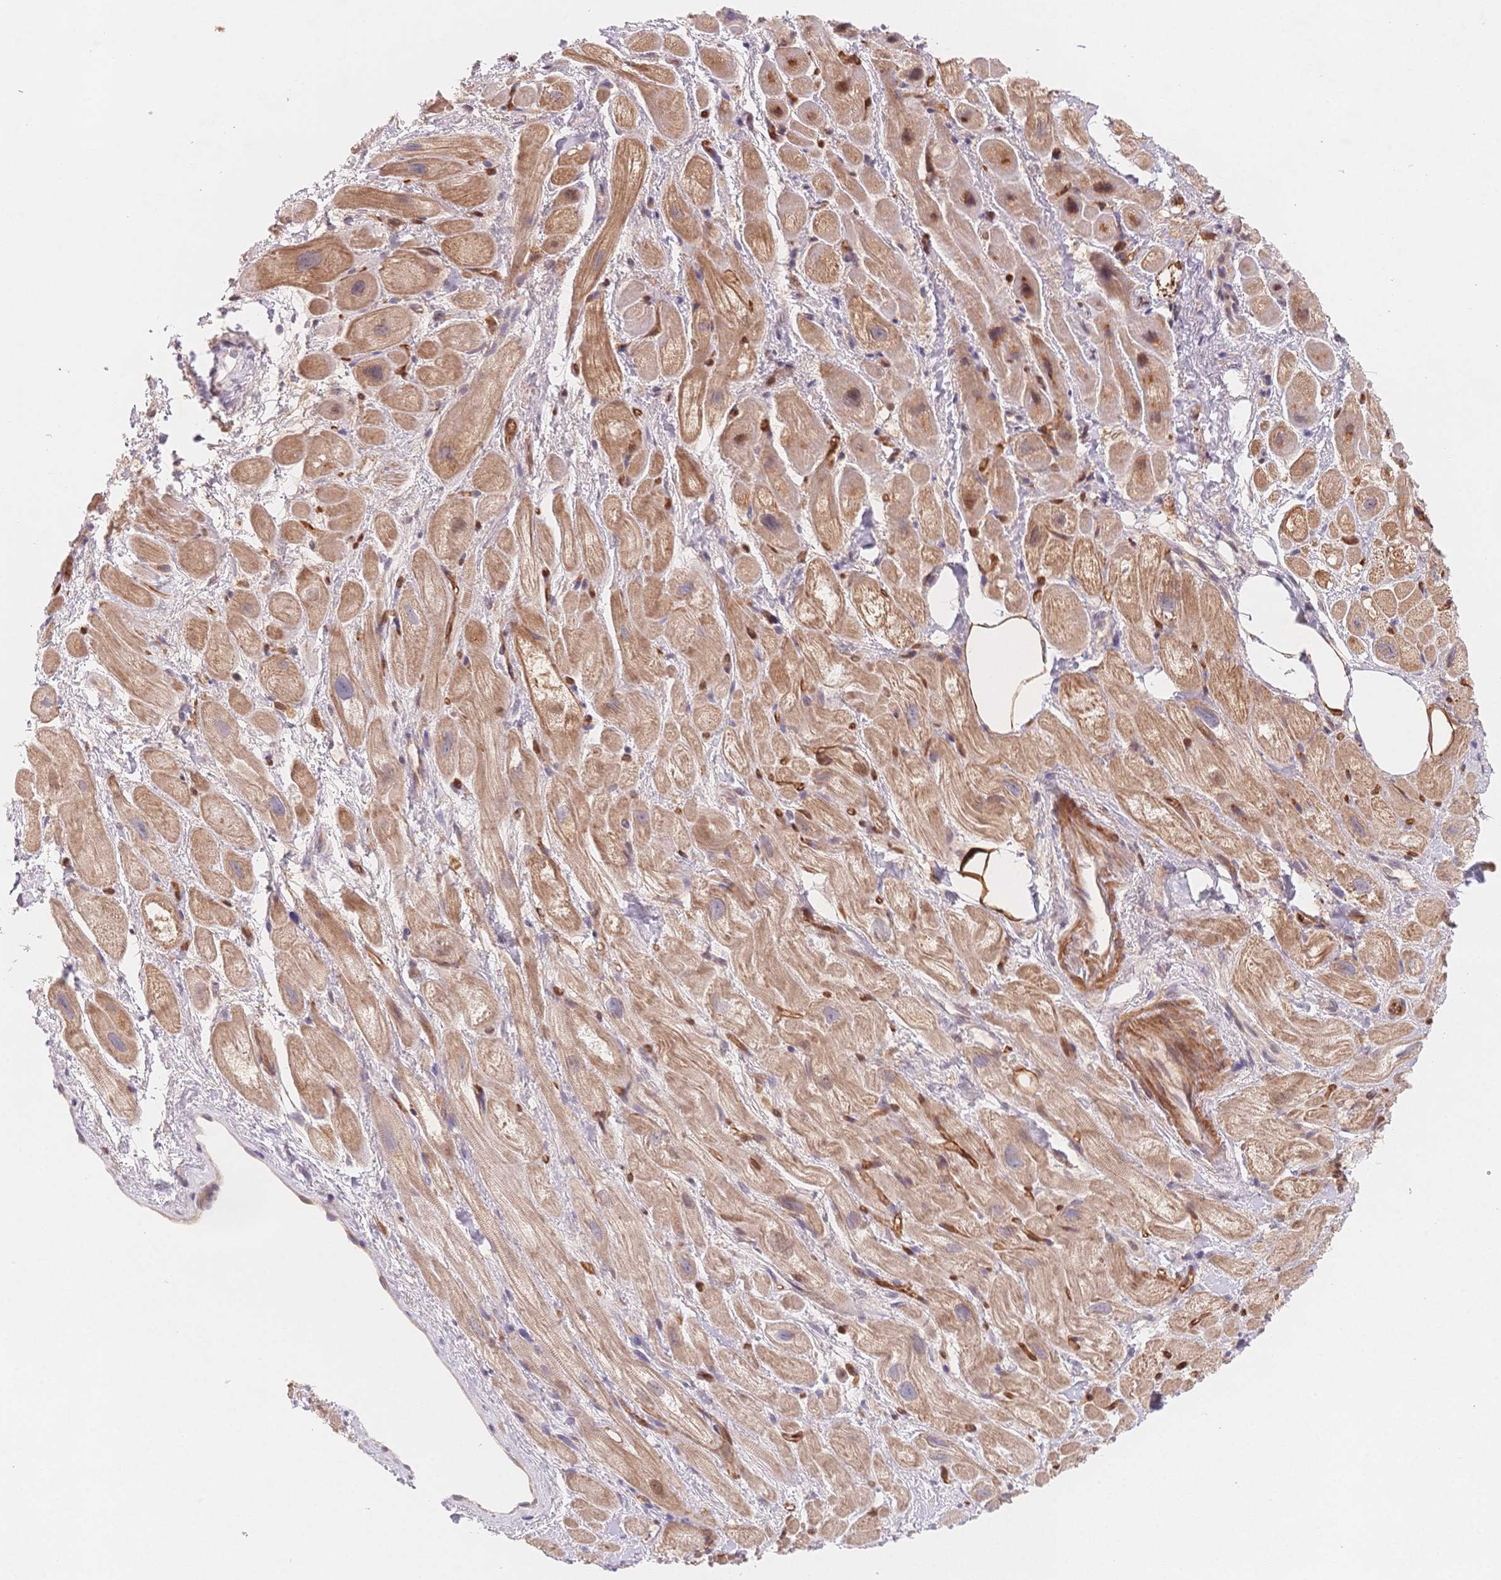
{"staining": {"intensity": "moderate", "quantity": ">75%", "location": "cytoplasmic/membranous"}, "tissue": "heart muscle", "cell_type": "Cardiomyocytes", "image_type": "normal", "snomed": [{"axis": "morphology", "description": "Normal tissue, NOS"}, {"axis": "topography", "description": "Heart"}], "caption": "DAB (3,3'-diaminobenzidine) immunohistochemical staining of unremarkable heart muscle demonstrates moderate cytoplasmic/membranous protein positivity in about >75% of cardiomyocytes.", "gene": "C12orf75", "patient": {"sex": "female", "age": 69}}